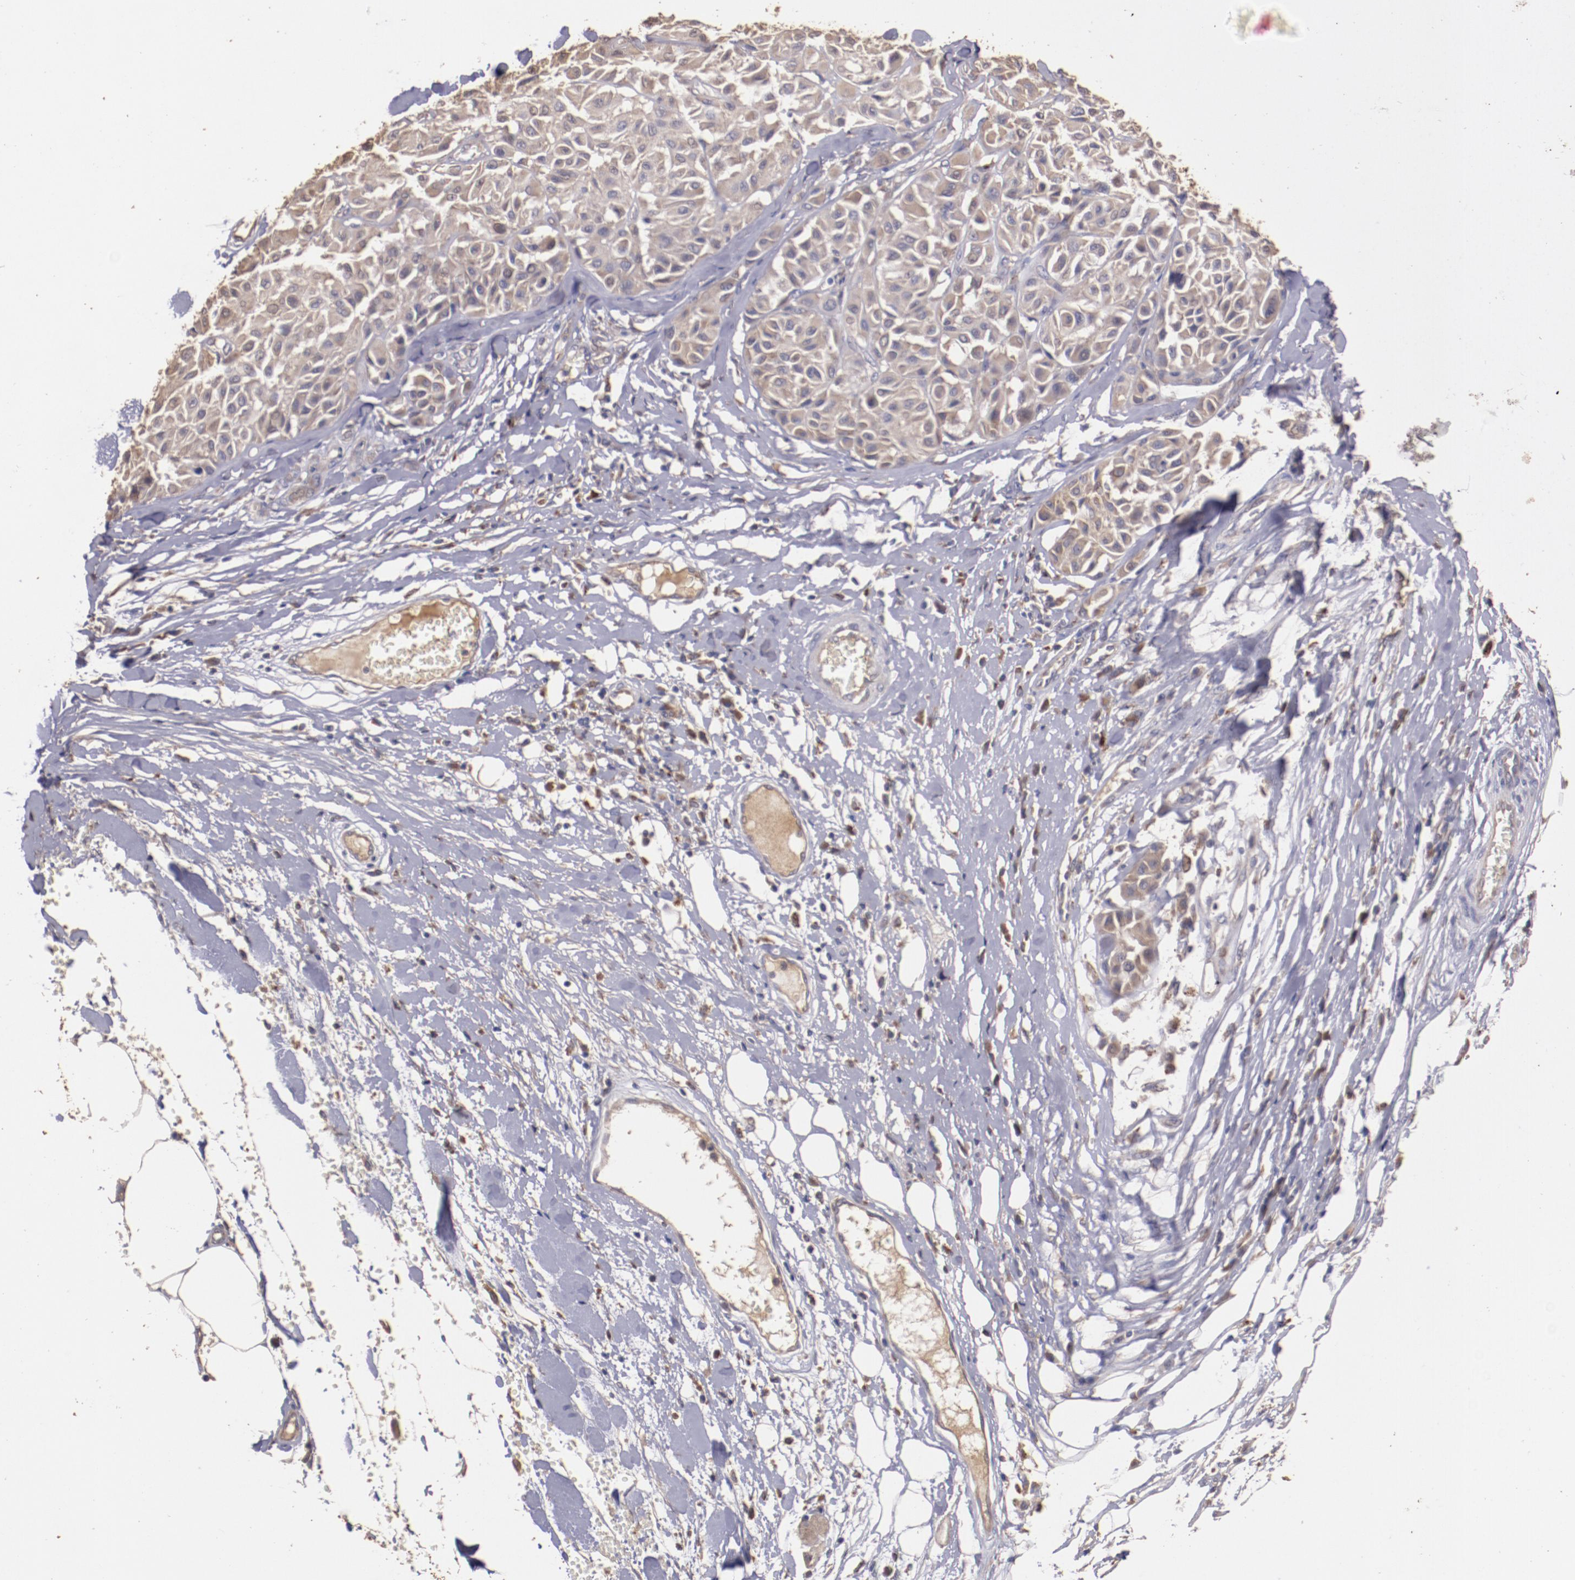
{"staining": {"intensity": "moderate", "quantity": ">75%", "location": "cytoplasmic/membranous"}, "tissue": "melanoma", "cell_type": "Tumor cells", "image_type": "cancer", "snomed": [{"axis": "morphology", "description": "Malignant melanoma, Metastatic site"}, {"axis": "topography", "description": "Soft tissue"}], "caption": "Malignant melanoma (metastatic site) stained for a protein reveals moderate cytoplasmic/membranous positivity in tumor cells.", "gene": "SRRD", "patient": {"sex": "male", "age": 41}}